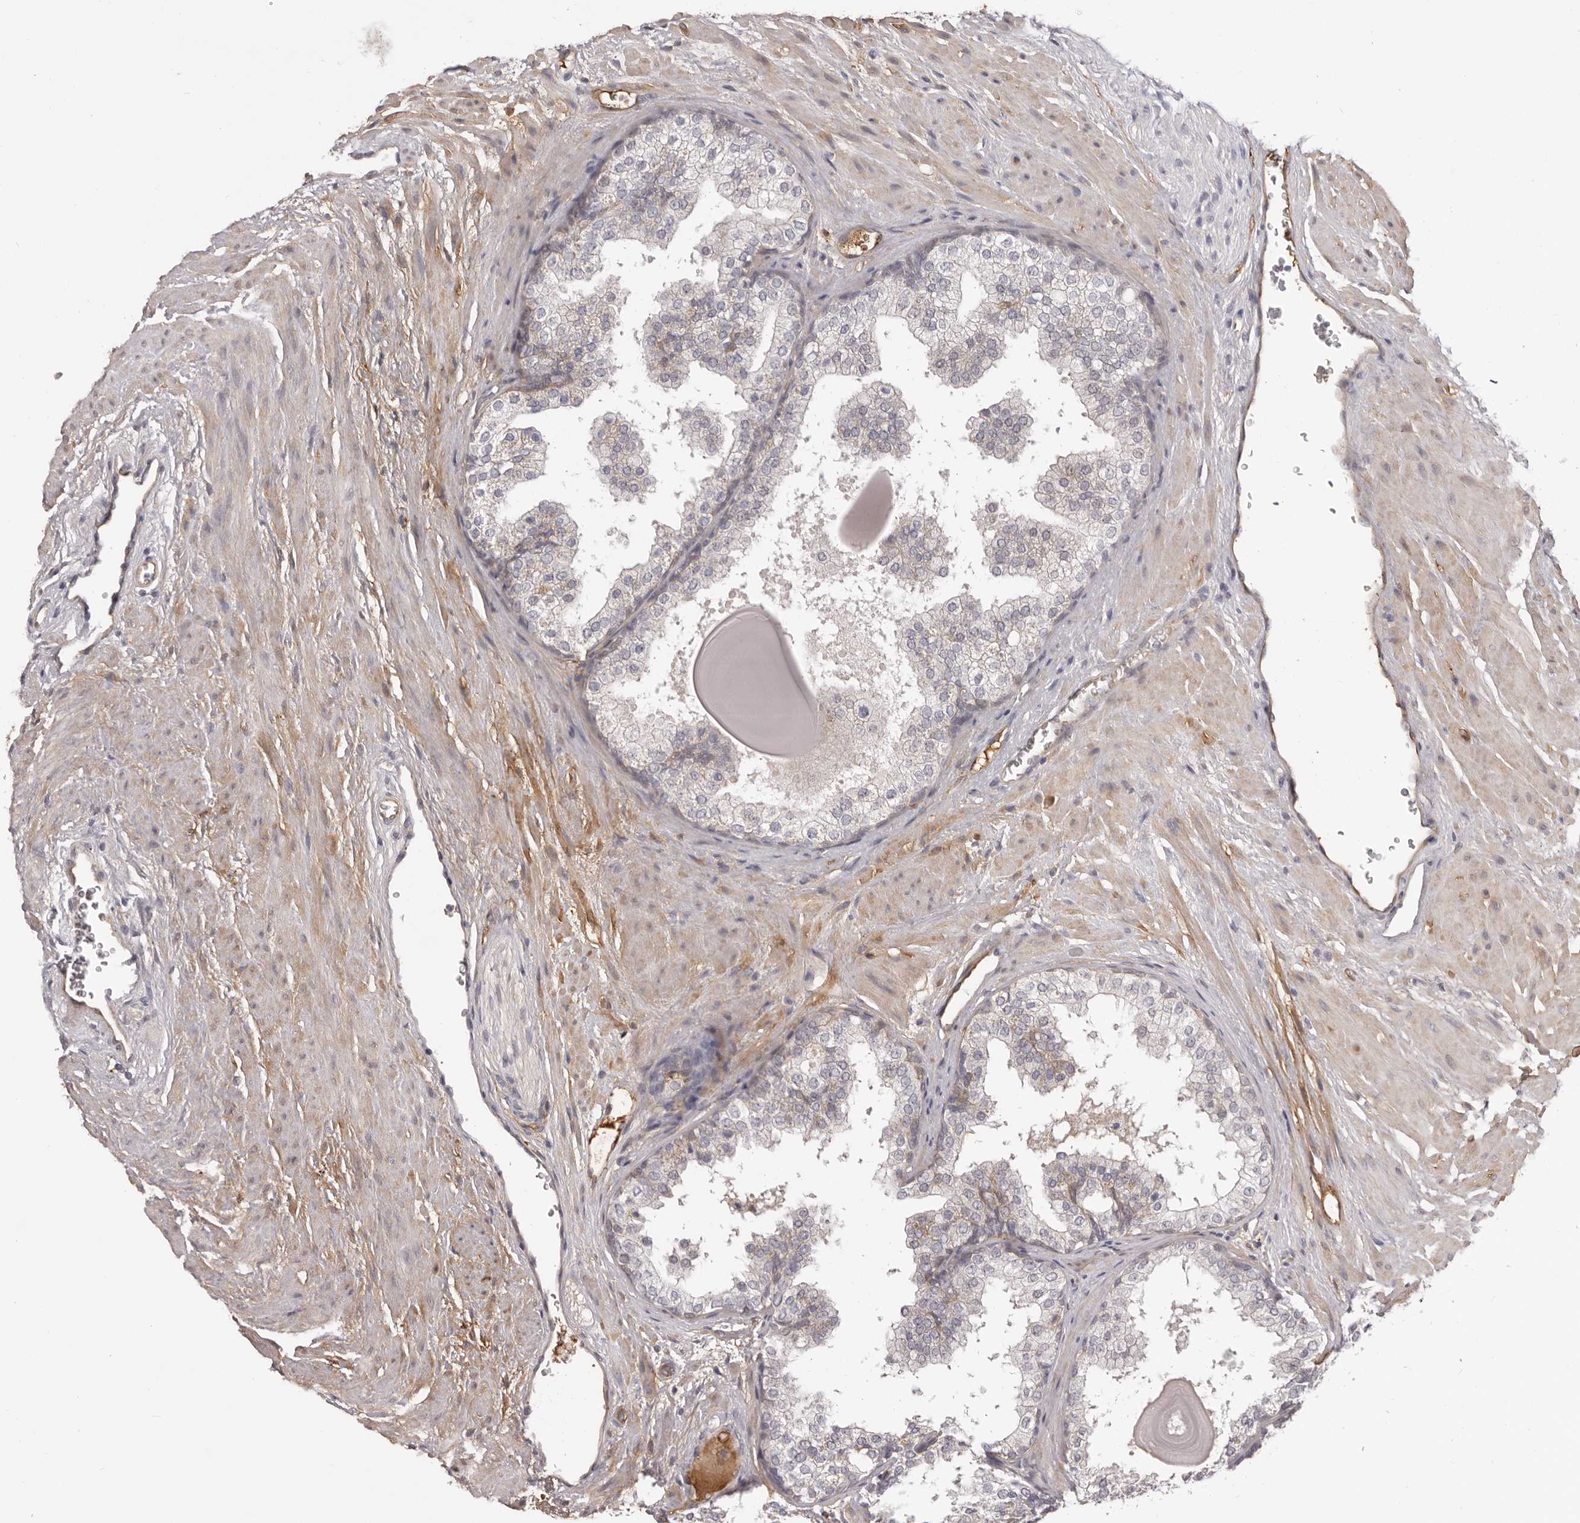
{"staining": {"intensity": "weak", "quantity": "<25%", "location": "cytoplasmic/membranous"}, "tissue": "prostate", "cell_type": "Glandular cells", "image_type": "normal", "snomed": [{"axis": "morphology", "description": "Normal tissue, NOS"}, {"axis": "topography", "description": "Prostate"}], "caption": "This histopathology image is of normal prostate stained with IHC to label a protein in brown with the nuclei are counter-stained blue. There is no staining in glandular cells.", "gene": "OTUD3", "patient": {"sex": "male", "age": 48}}